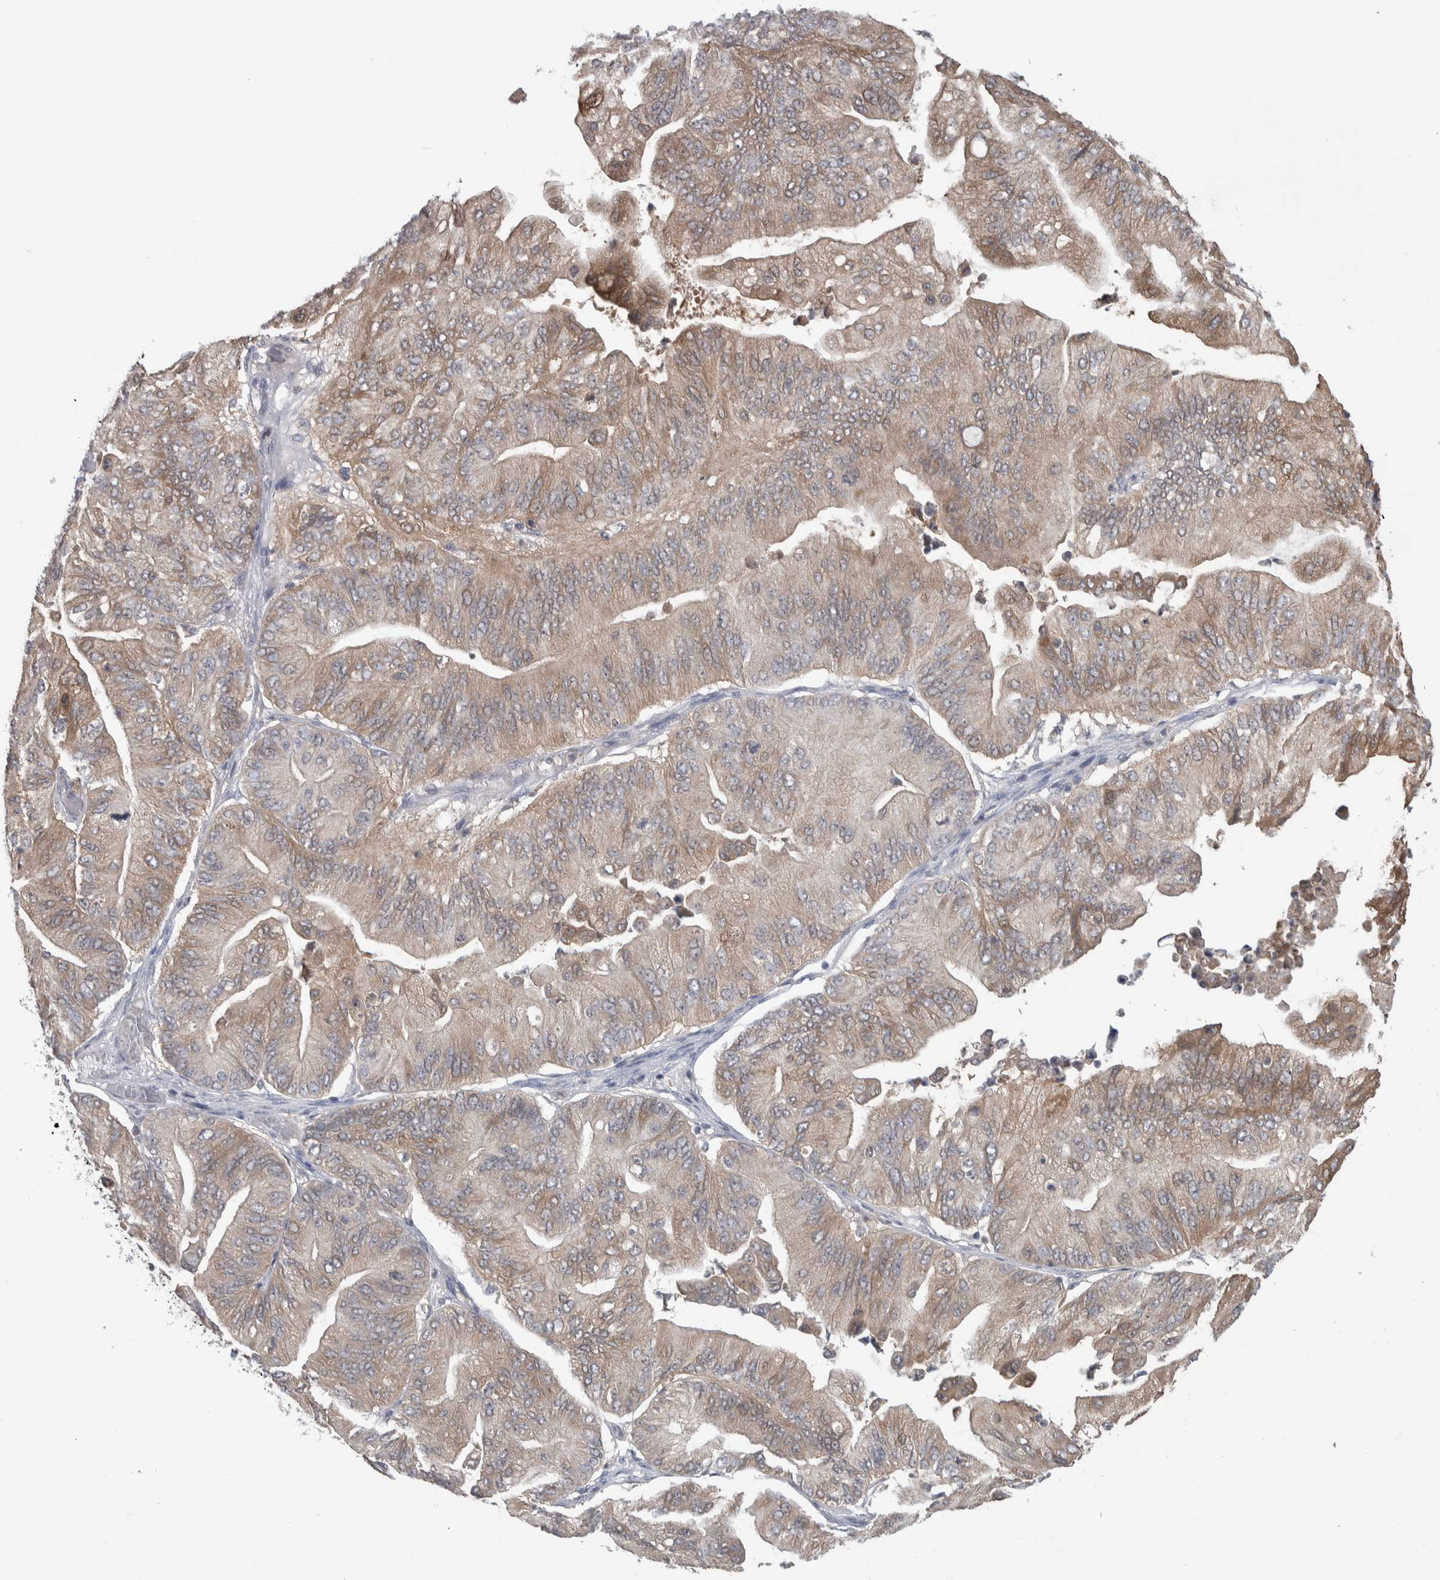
{"staining": {"intensity": "moderate", "quantity": "25%-75%", "location": "cytoplasmic/membranous"}, "tissue": "ovarian cancer", "cell_type": "Tumor cells", "image_type": "cancer", "snomed": [{"axis": "morphology", "description": "Cystadenocarcinoma, mucinous, NOS"}, {"axis": "topography", "description": "Ovary"}], "caption": "This micrograph reveals ovarian cancer stained with IHC to label a protein in brown. The cytoplasmic/membranous of tumor cells show moderate positivity for the protein. Nuclei are counter-stained blue.", "gene": "HTATIP2", "patient": {"sex": "female", "age": 61}}